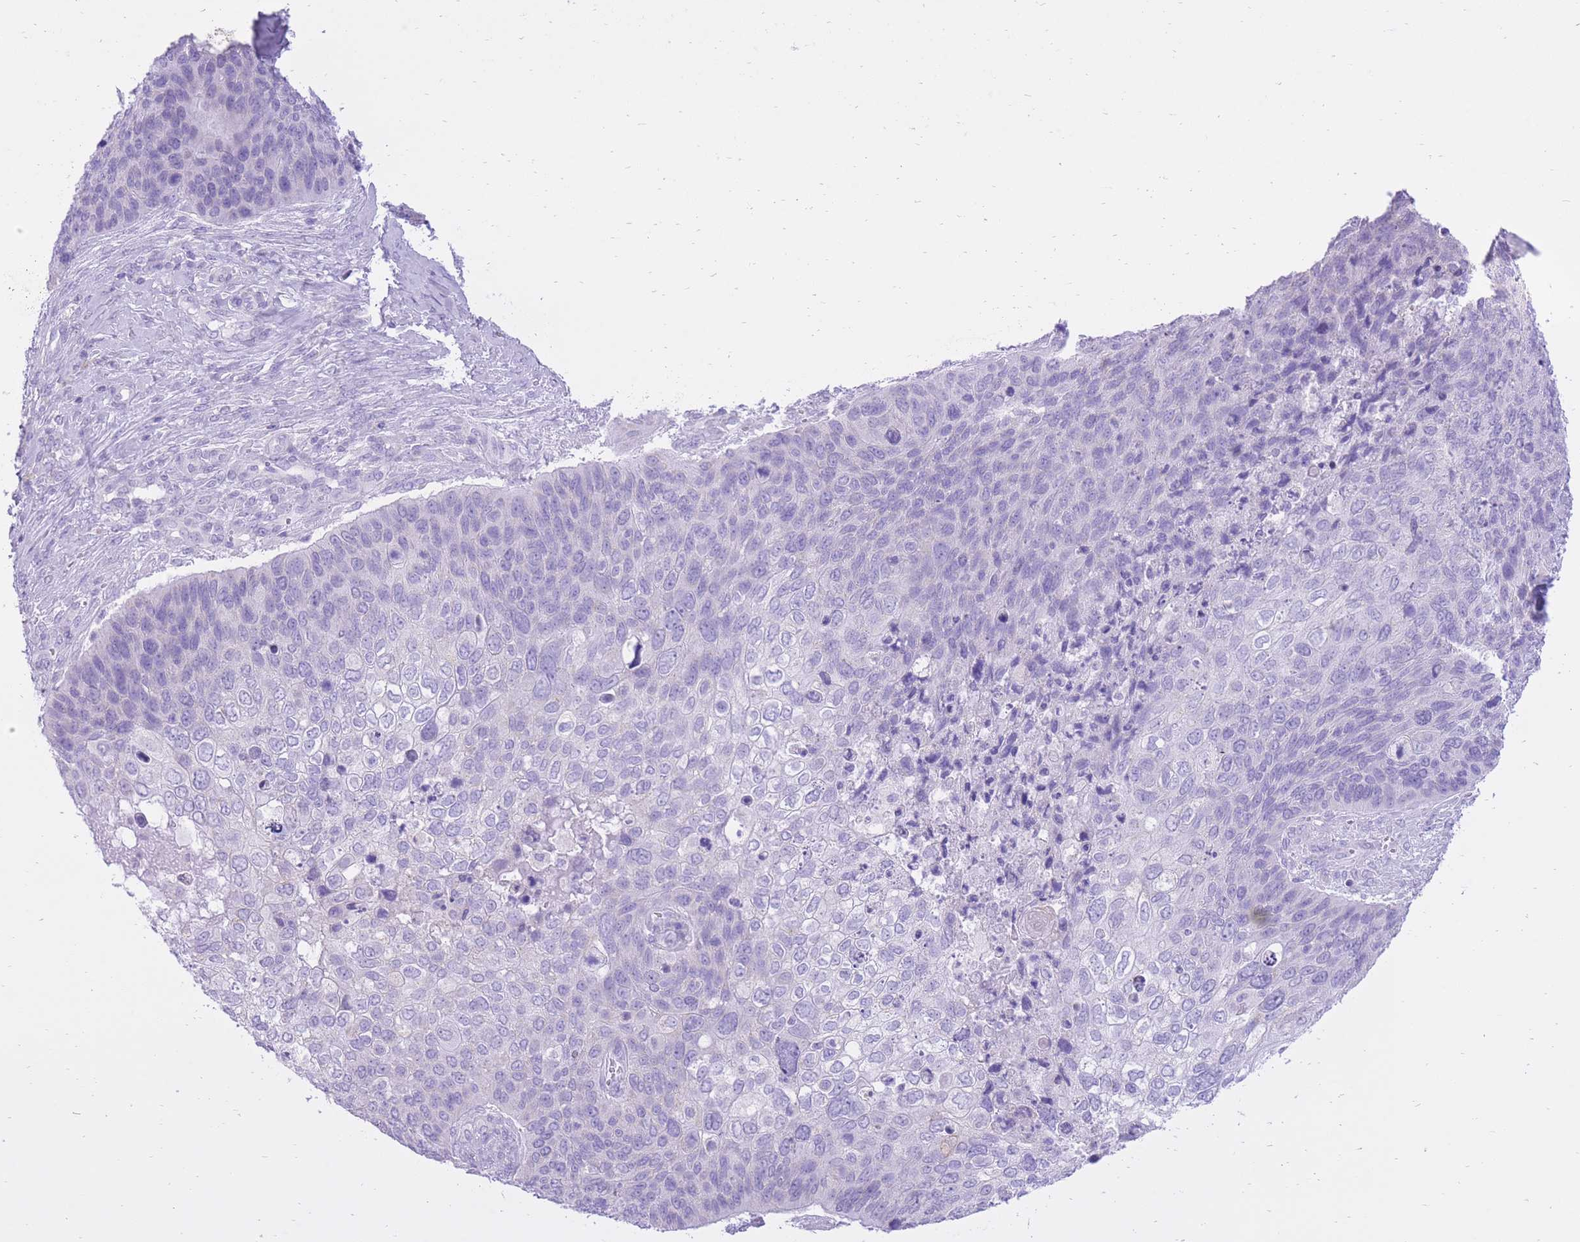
{"staining": {"intensity": "negative", "quantity": "none", "location": "none"}, "tissue": "skin cancer", "cell_type": "Tumor cells", "image_type": "cancer", "snomed": [{"axis": "morphology", "description": "Basal cell carcinoma"}, {"axis": "topography", "description": "Skin"}], "caption": "Basal cell carcinoma (skin) stained for a protein using immunohistochemistry (IHC) reveals no staining tumor cells.", "gene": "SLC4A4", "patient": {"sex": "female", "age": 74}}